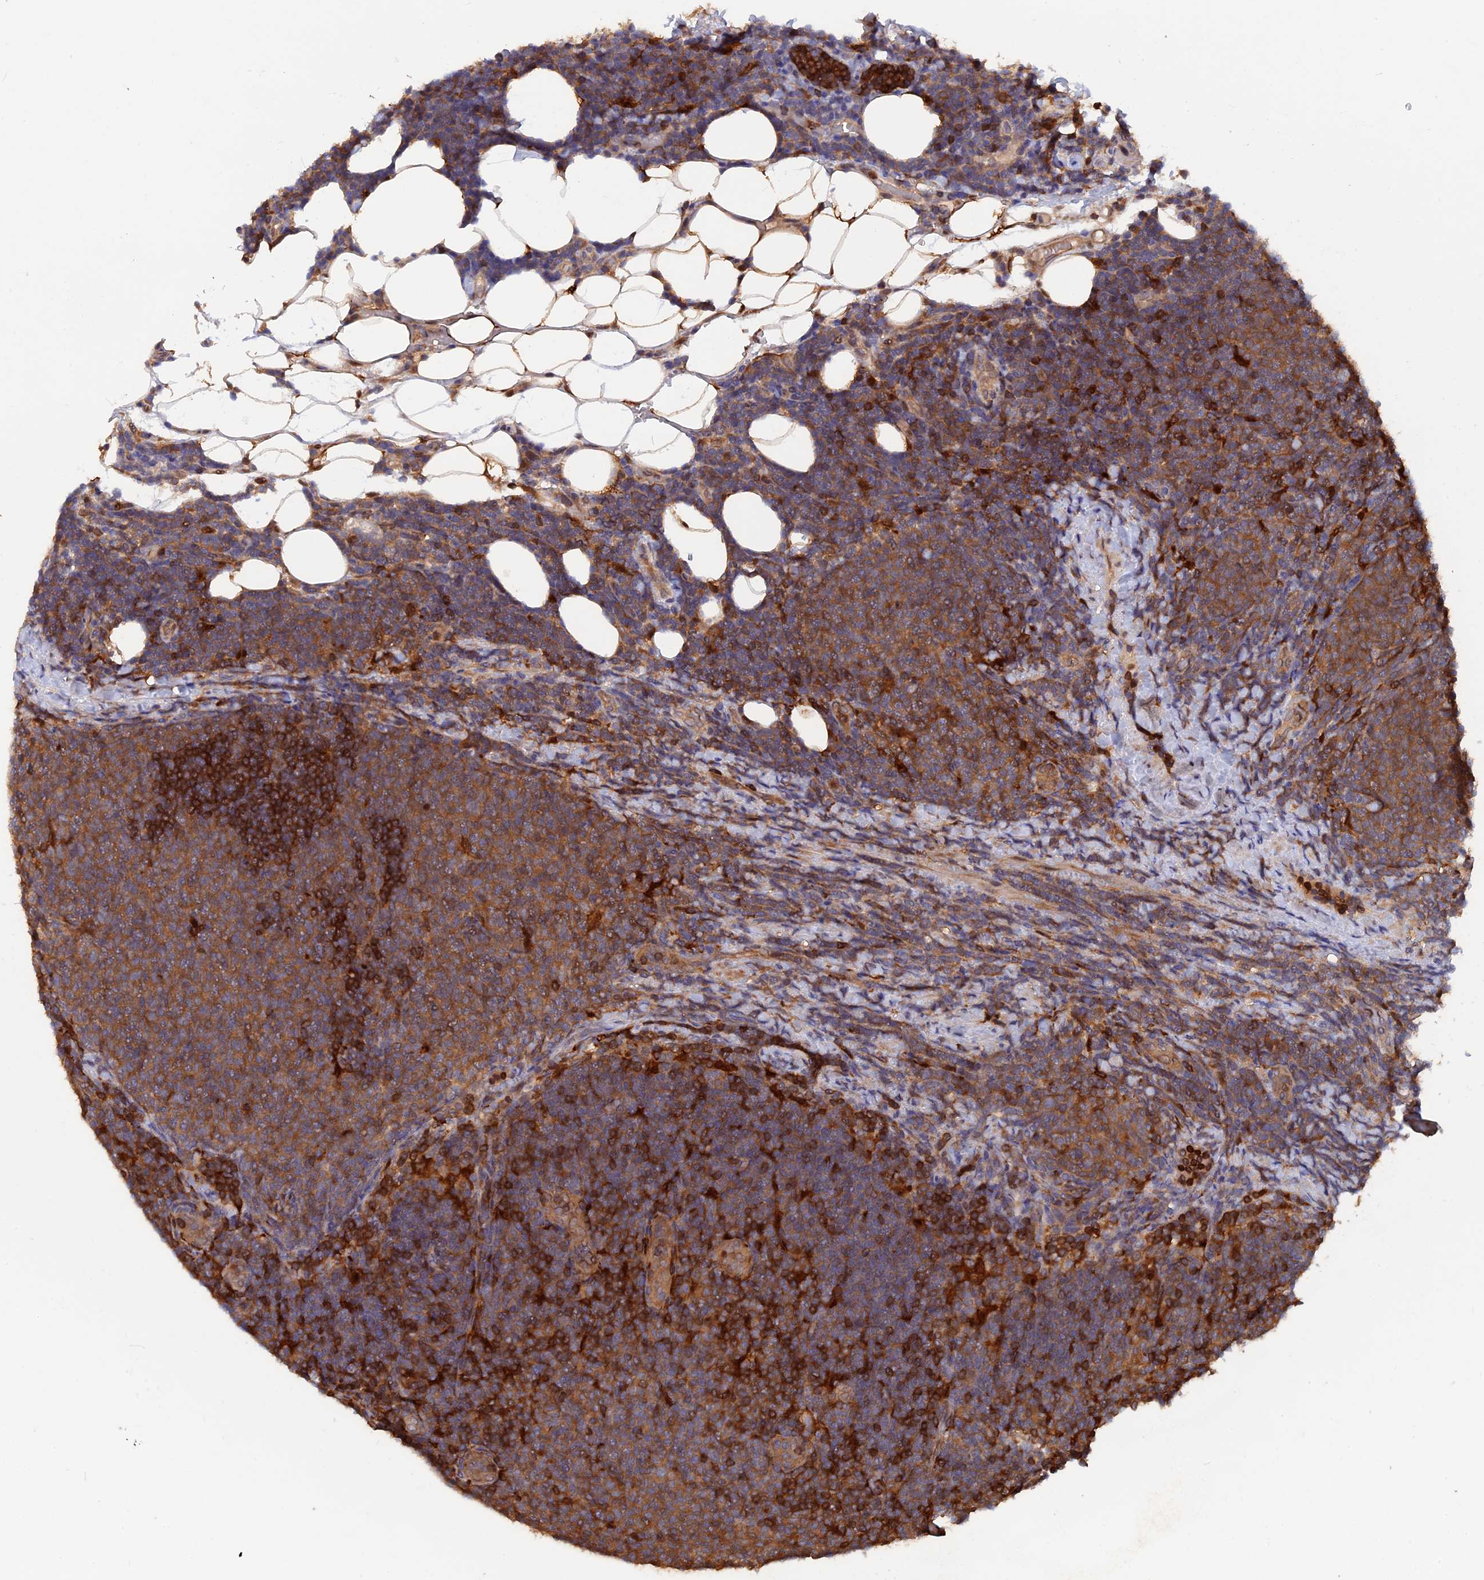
{"staining": {"intensity": "moderate", "quantity": ">75%", "location": "cytoplasmic/membranous"}, "tissue": "lymphoma", "cell_type": "Tumor cells", "image_type": "cancer", "snomed": [{"axis": "morphology", "description": "Malignant lymphoma, non-Hodgkin's type, Low grade"}, {"axis": "topography", "description": "Lymph node"}], "caption": "Human lymphoma stained with a brown dye shows moderate cytoplasmic/membranous positive positivity in about >75% of tumor cells.", "gene": "BLVRA", "patient": {"sex": "male", "age": 66}}